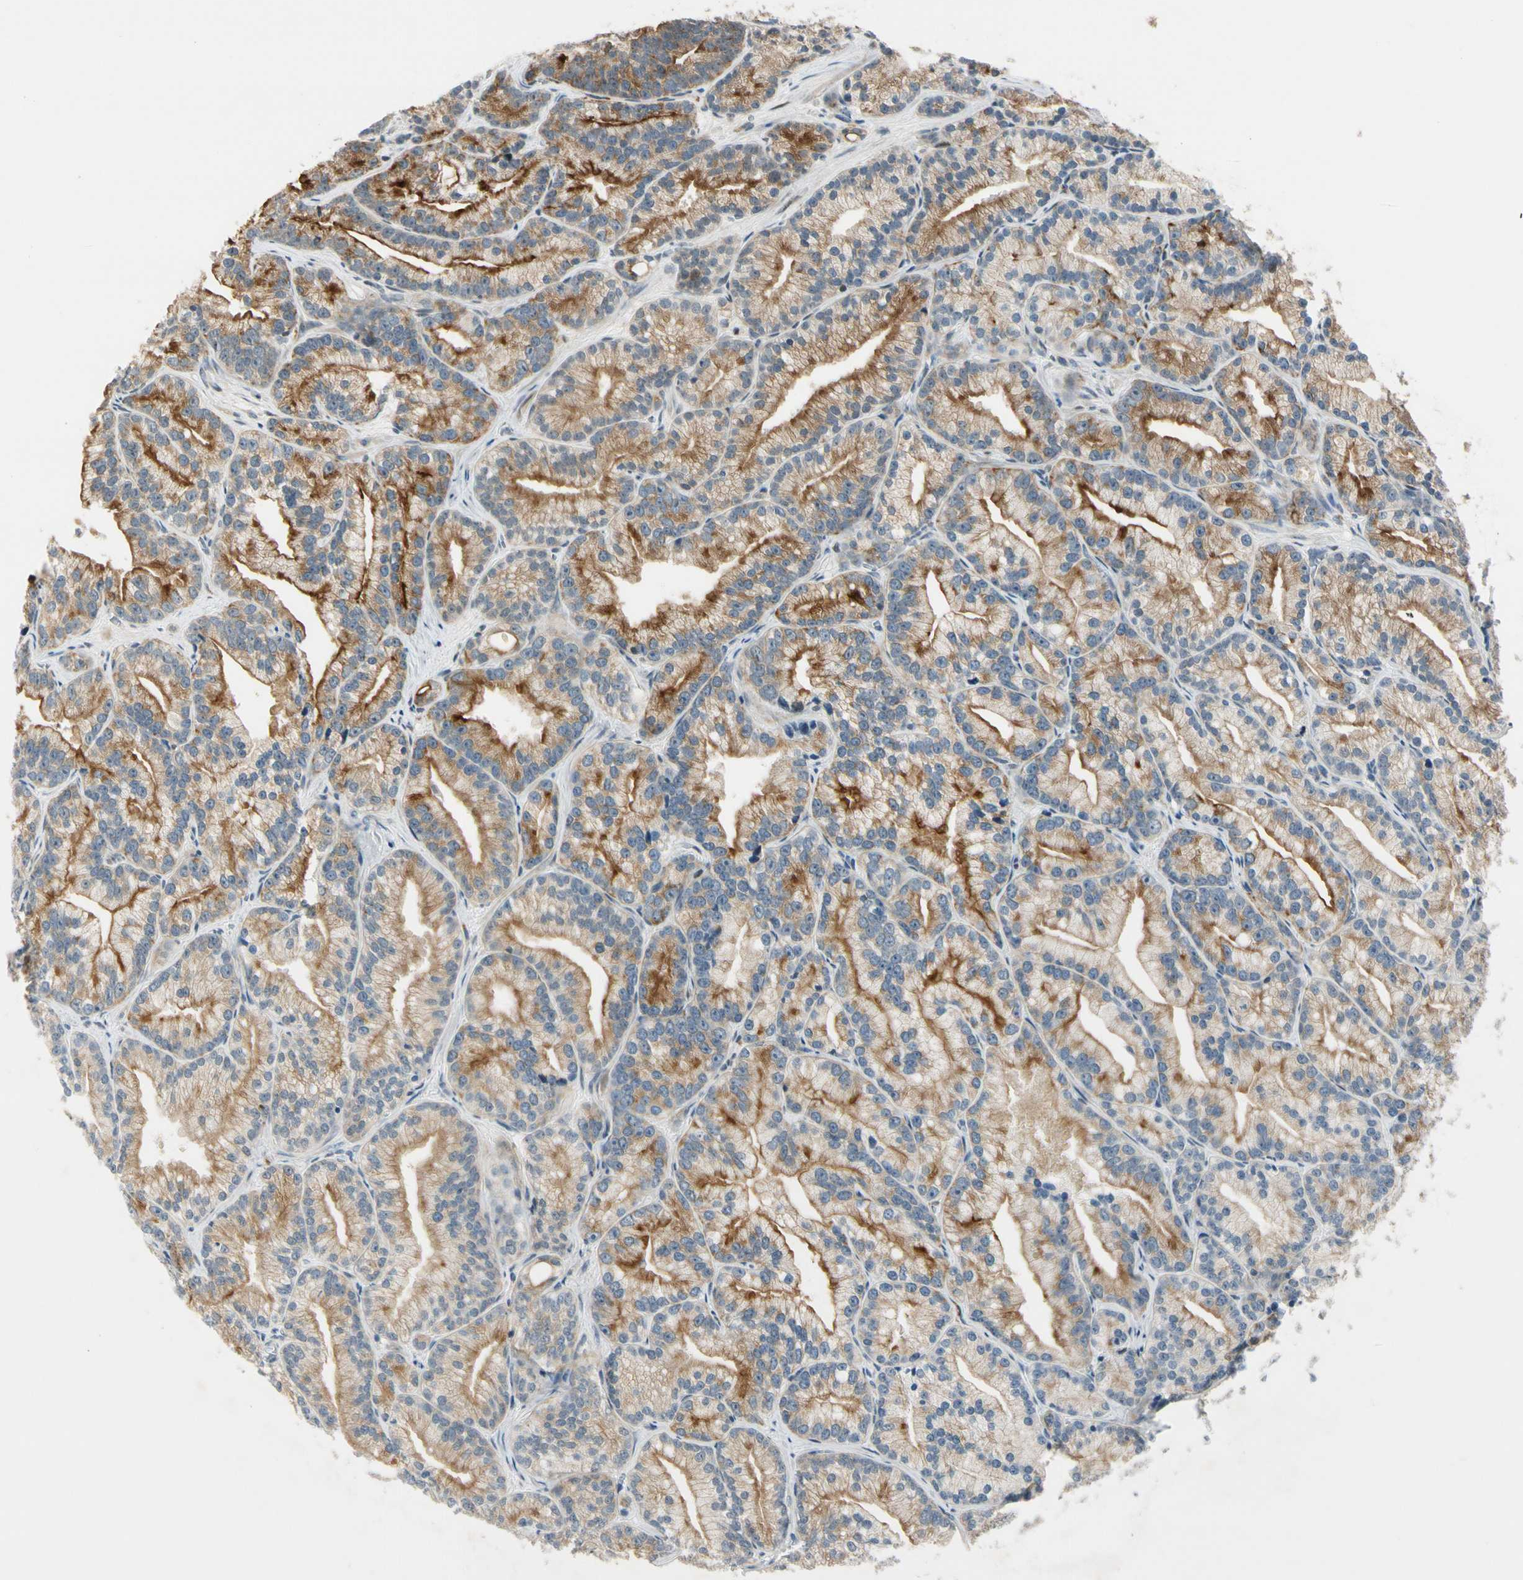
{"staining": {"intensity": "moderate", "quantity": "25%-75%", "location": "cytoplasmic/membranous"}, "tissue": "prostate cancer", "cell_type": "Tumor cells", "image_type": "cancer", "snomed": [{"axis": "morphology", "description": "Adenocarcinoma, Low grade"}, {"axis": "topography", "description": "Prostate"}], "caption": "Human prostate low-grade adenocarcinoma stained for a protein (brown) shows moderate cytoplasmic/membranous positive staining in approximately 25%-75% of tumor cells.", "gene": "NPDC1", "patient": {"sex": "male", "age": 89}}